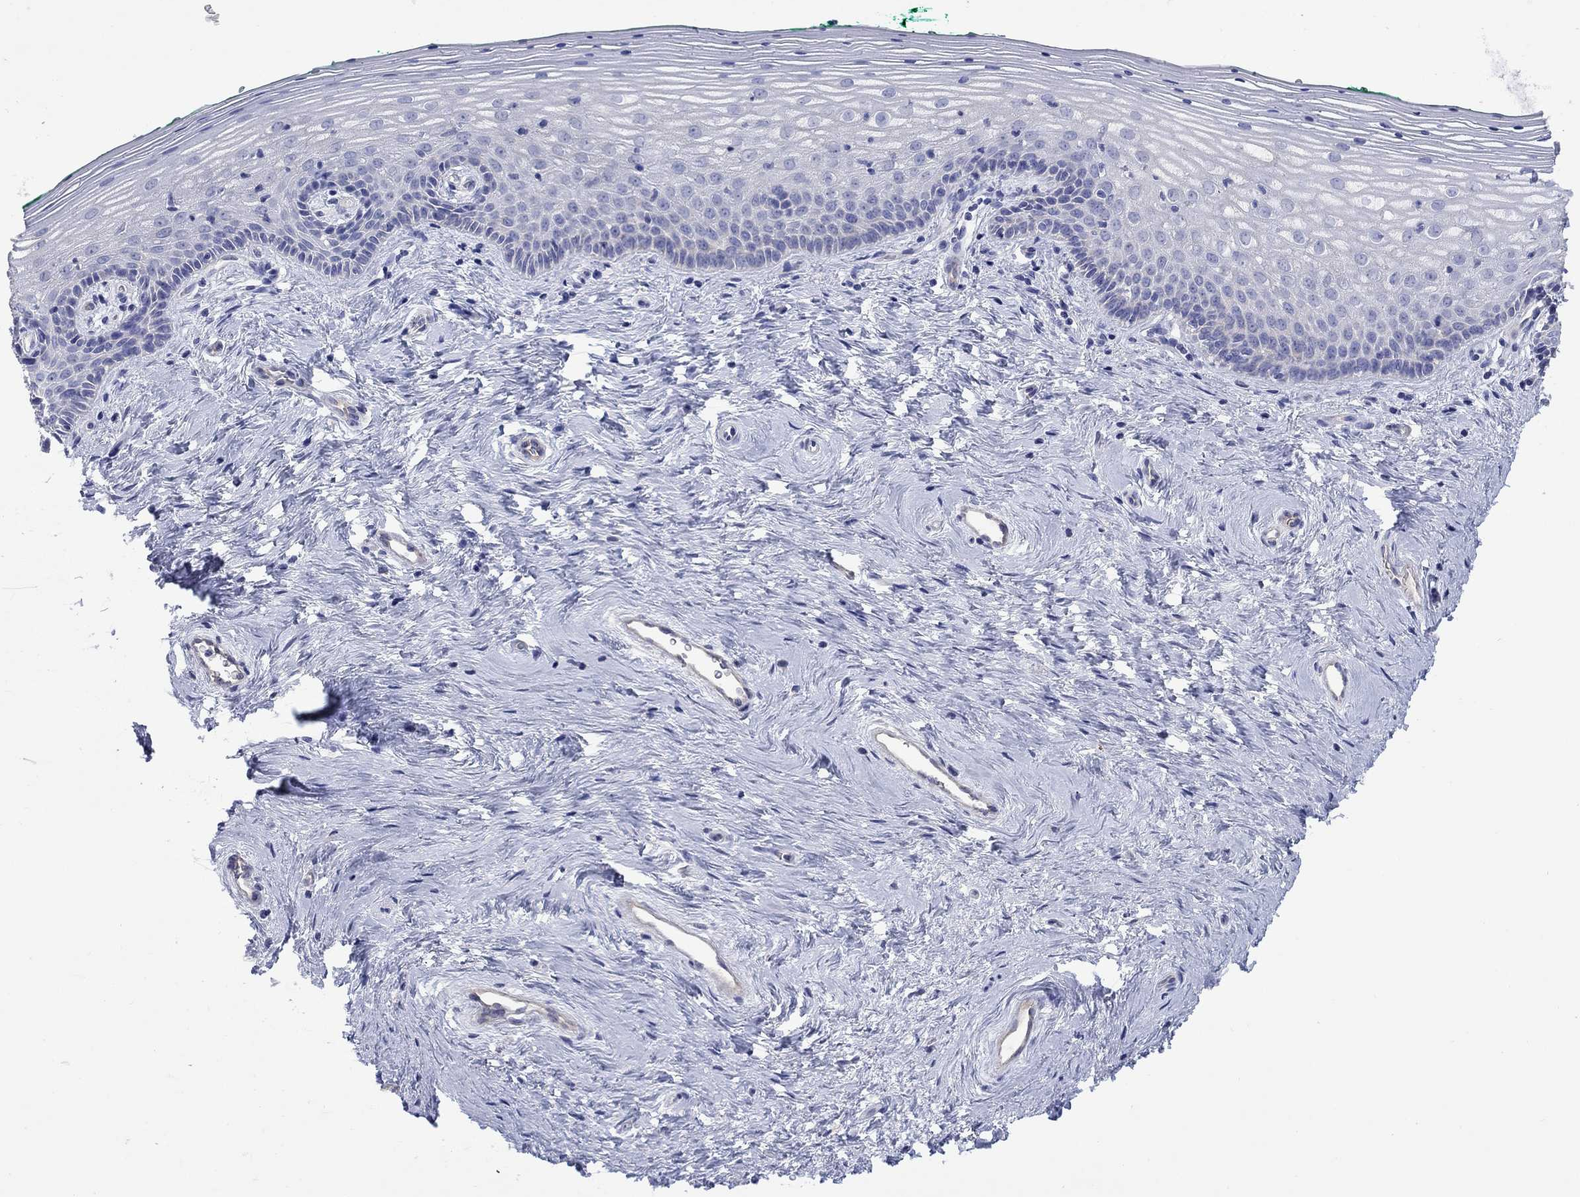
{"staining": {"intensity": "negative", "quantity": "none", "location": "none"}, "tissue": "vagina", "cell_type": "Squamous epithelial cells", "image_type": "normal", "snomed": [{"axis": "morphology", "description": "Normal tissue, NOS"}, {"axis": "topography", "description": "Vagina"}], "caption": "Squamous epithelial cells are negative for protein expression in normal human vagina. (Stains: DAB IHC with hematoxylin counter stain, Microscopy: brightfield microscopy at high magnification).", "gene": "CLVS1", "patient": {"sex": "female", "age": 45}}